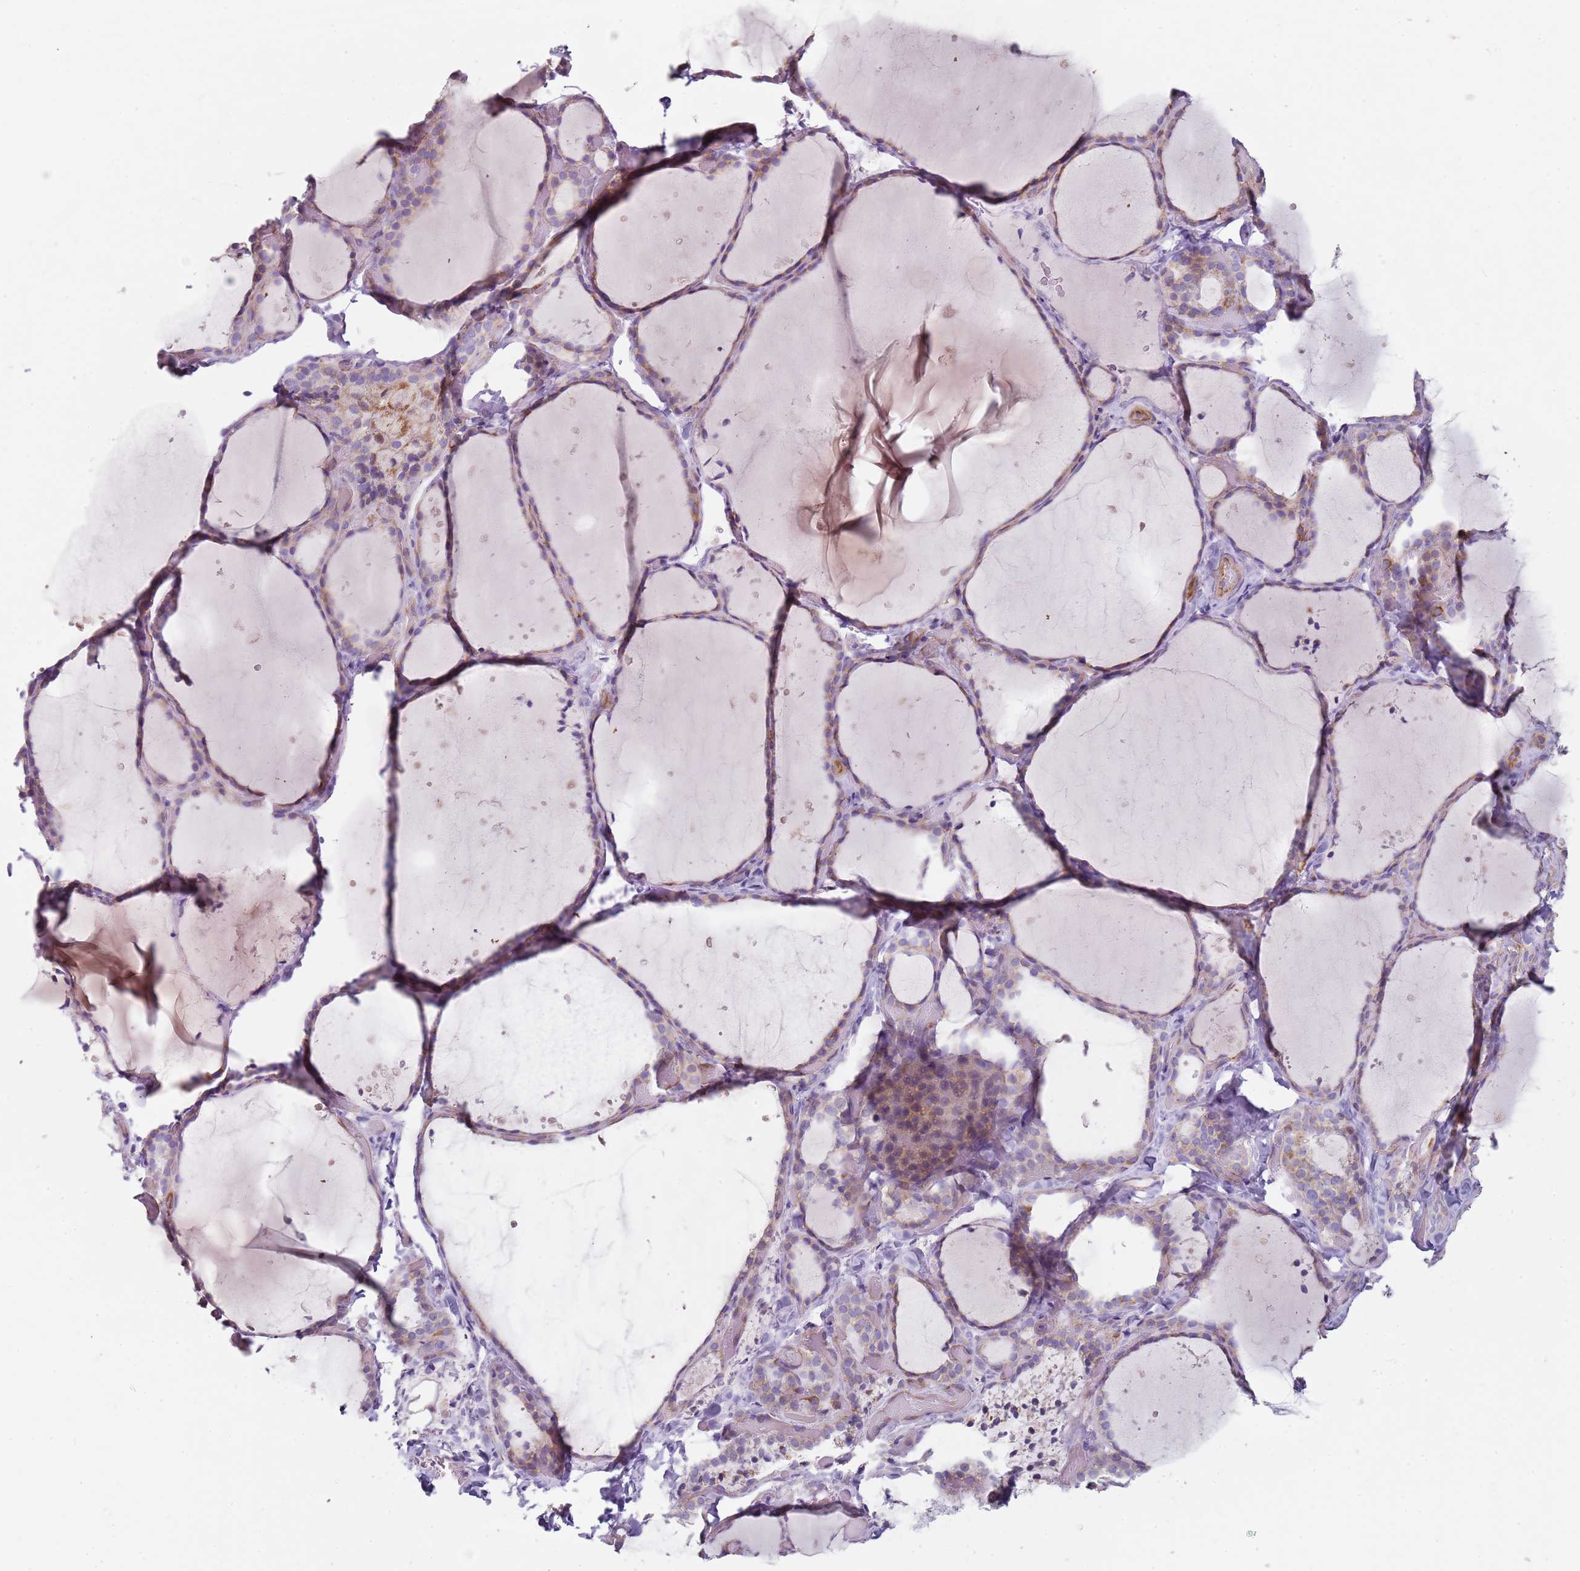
{"staining": {"intensity": "weak", "quantity": ">75%", "location": "cytoplasmic/membranous"}, "tissue": "thyroid gland", "cell_type": "Glandular cells", "image_type": "normal", "snomed": [{"axis": "morphology", "description": "Normal tissue, NOS"}, {"axis": "topography", "description": "Thyroid gland"}], "caption": "Human thyroid gland stained with a brown dye displays weak cytoplasmic/membranous positive positivity in about >75% of glandular cells.", "gene": "ALS2", "patient": {"sex": "female", "age": 44}}